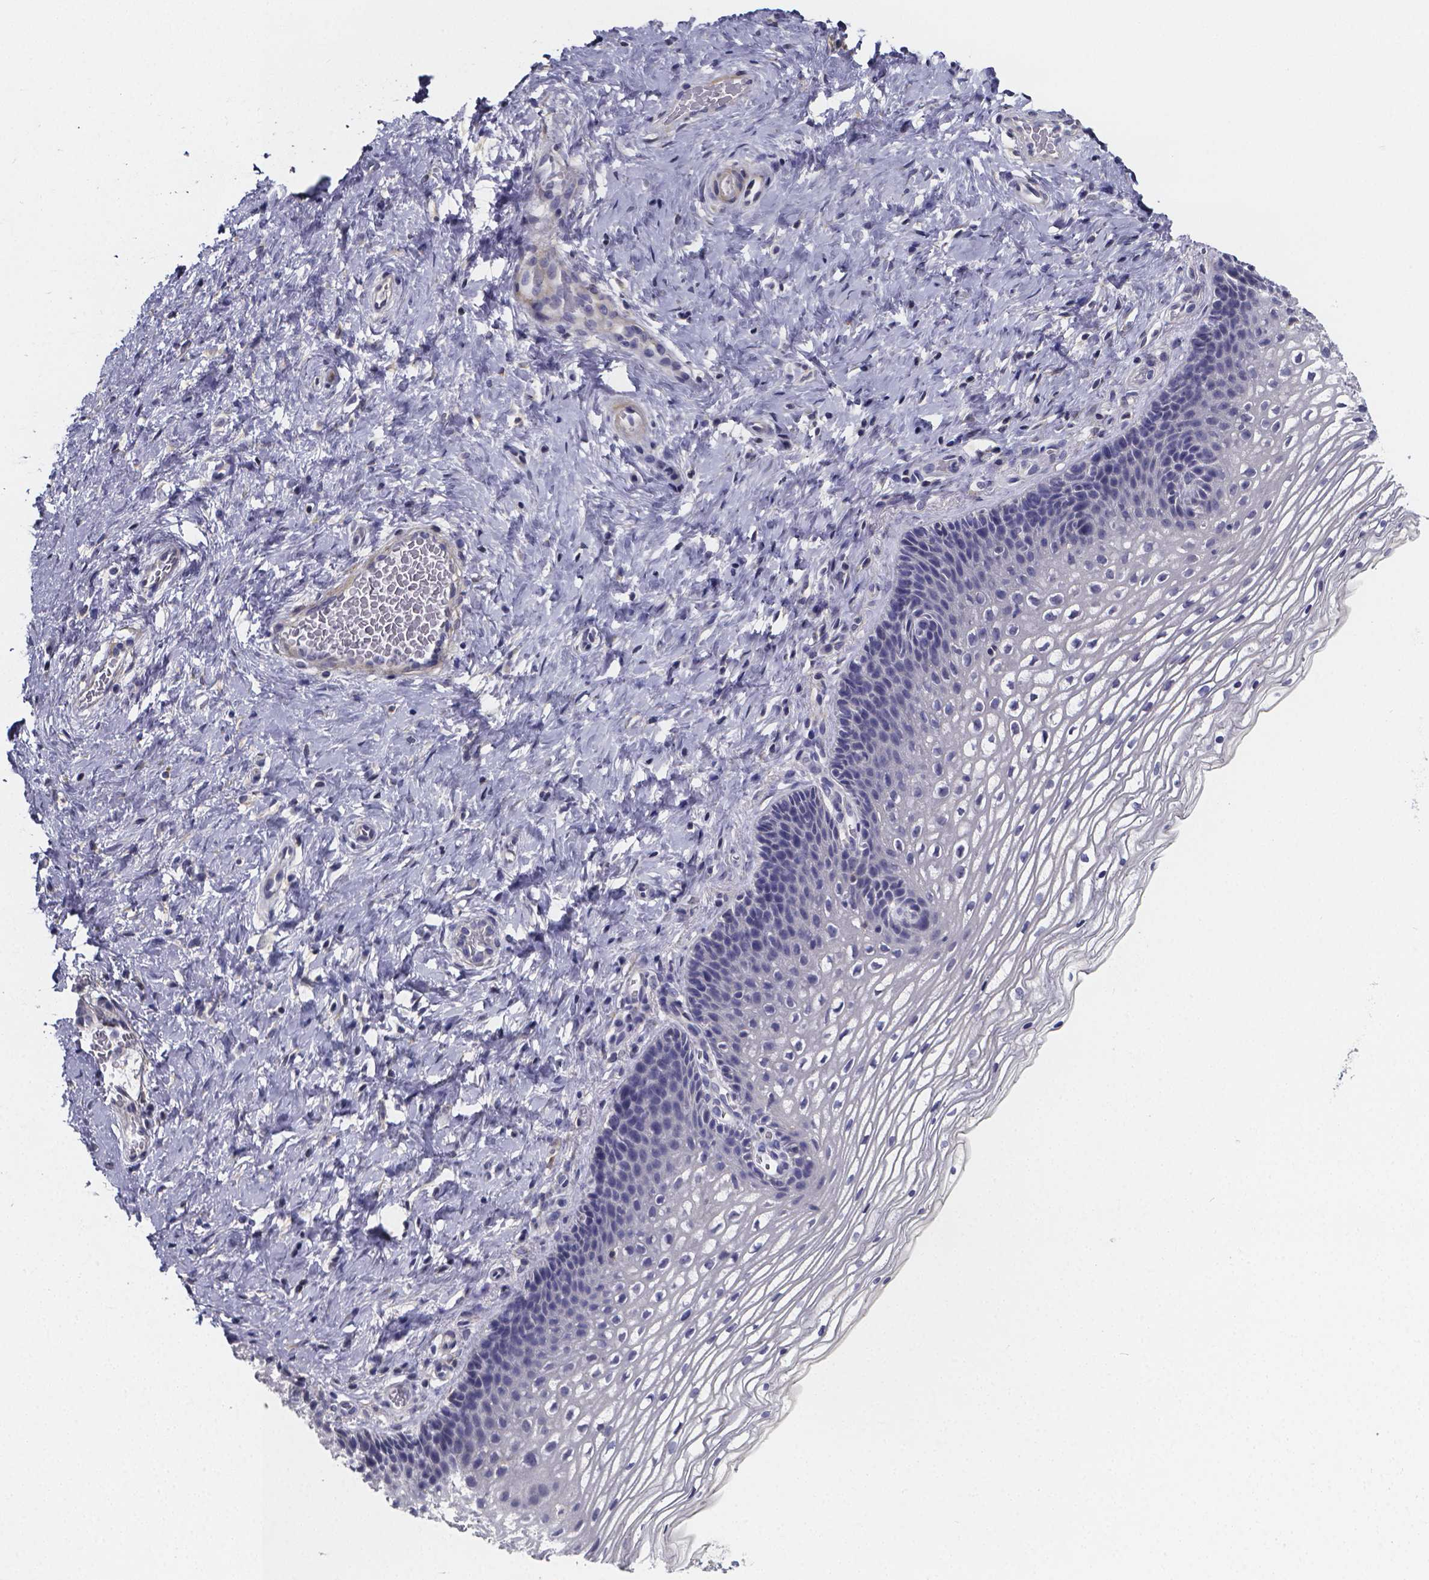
{"staining": {"intensity": "negative", "quantity": "none", "location": "none"}, "tissue": "cervix", "cell_type": "Glandular cells", "image_type": "normal", "snomed": [{"axis": "morphology", "description": "Normal tissue, NOS"}, {"axis": "topography", "description": "Cervix"}], "caption": "IHC histopathology image of normal human cervix stained for a protein (brown), which reveals no staining in glandular cells.", "gene": "RERG", "patient": {"sex": "female", "age": 34}}